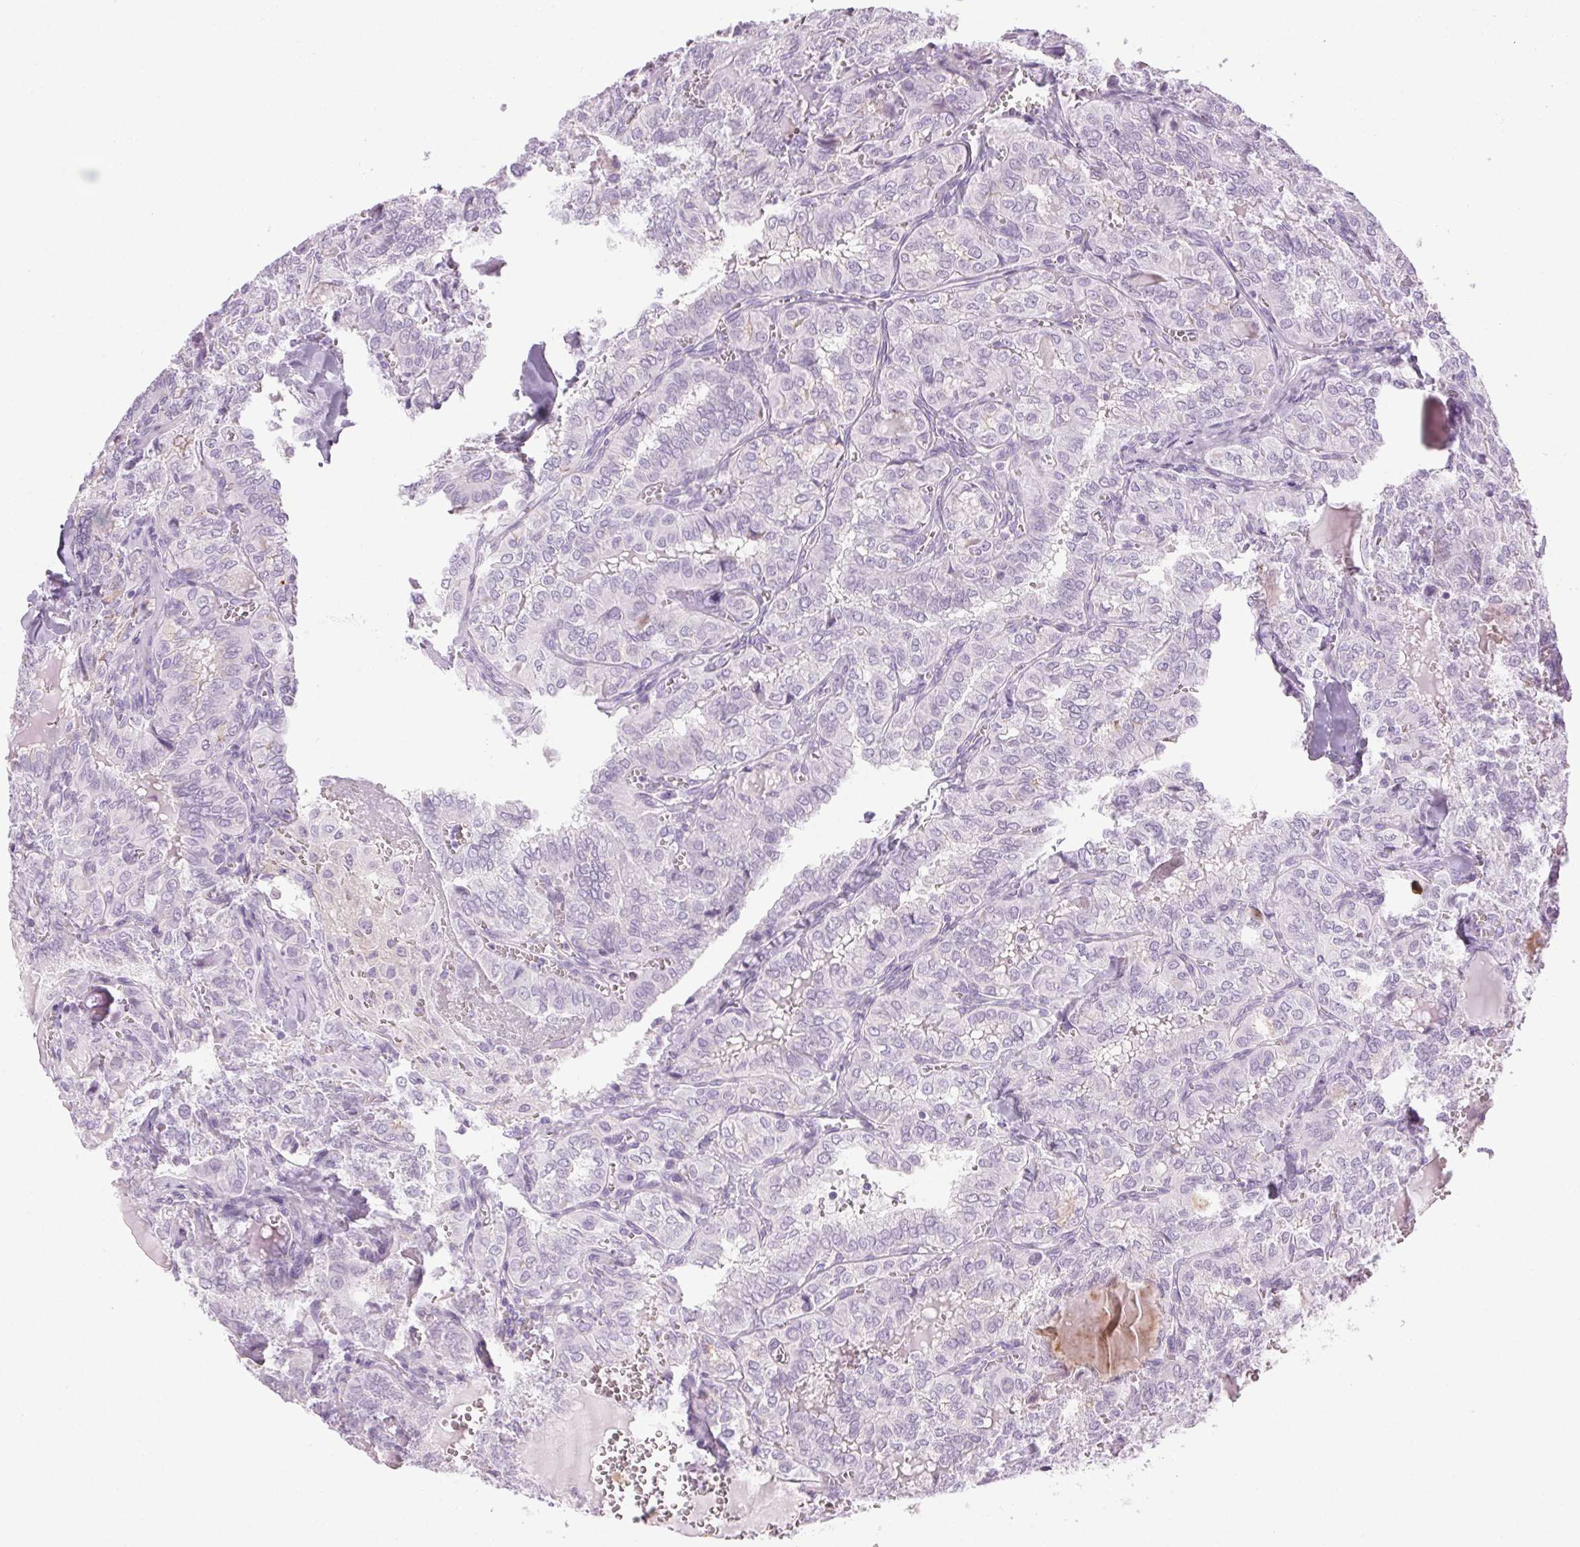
{"staining": {"intensity": "negative", "quantity": "none", "location": "none"}, "tissue": "thyroid cancer", "cell_type": "Tumor cells", "image_type": "cancer", "snomed": [{"axis": "morphology", "description": "Papillary adenocarcinoma, NOS"}, {"axis": "topography", "description": "Thyroid gland"}], "caption": "The histopathology image demonstrates no significant positivity in tumor cells of papillary adenocarcinoma (thyroid). (Immunohistochemistry (ihc), brightfield microscopy, high magnification).", "gene": "LRP2", "patient": {"sex": "female", "age": 41}}